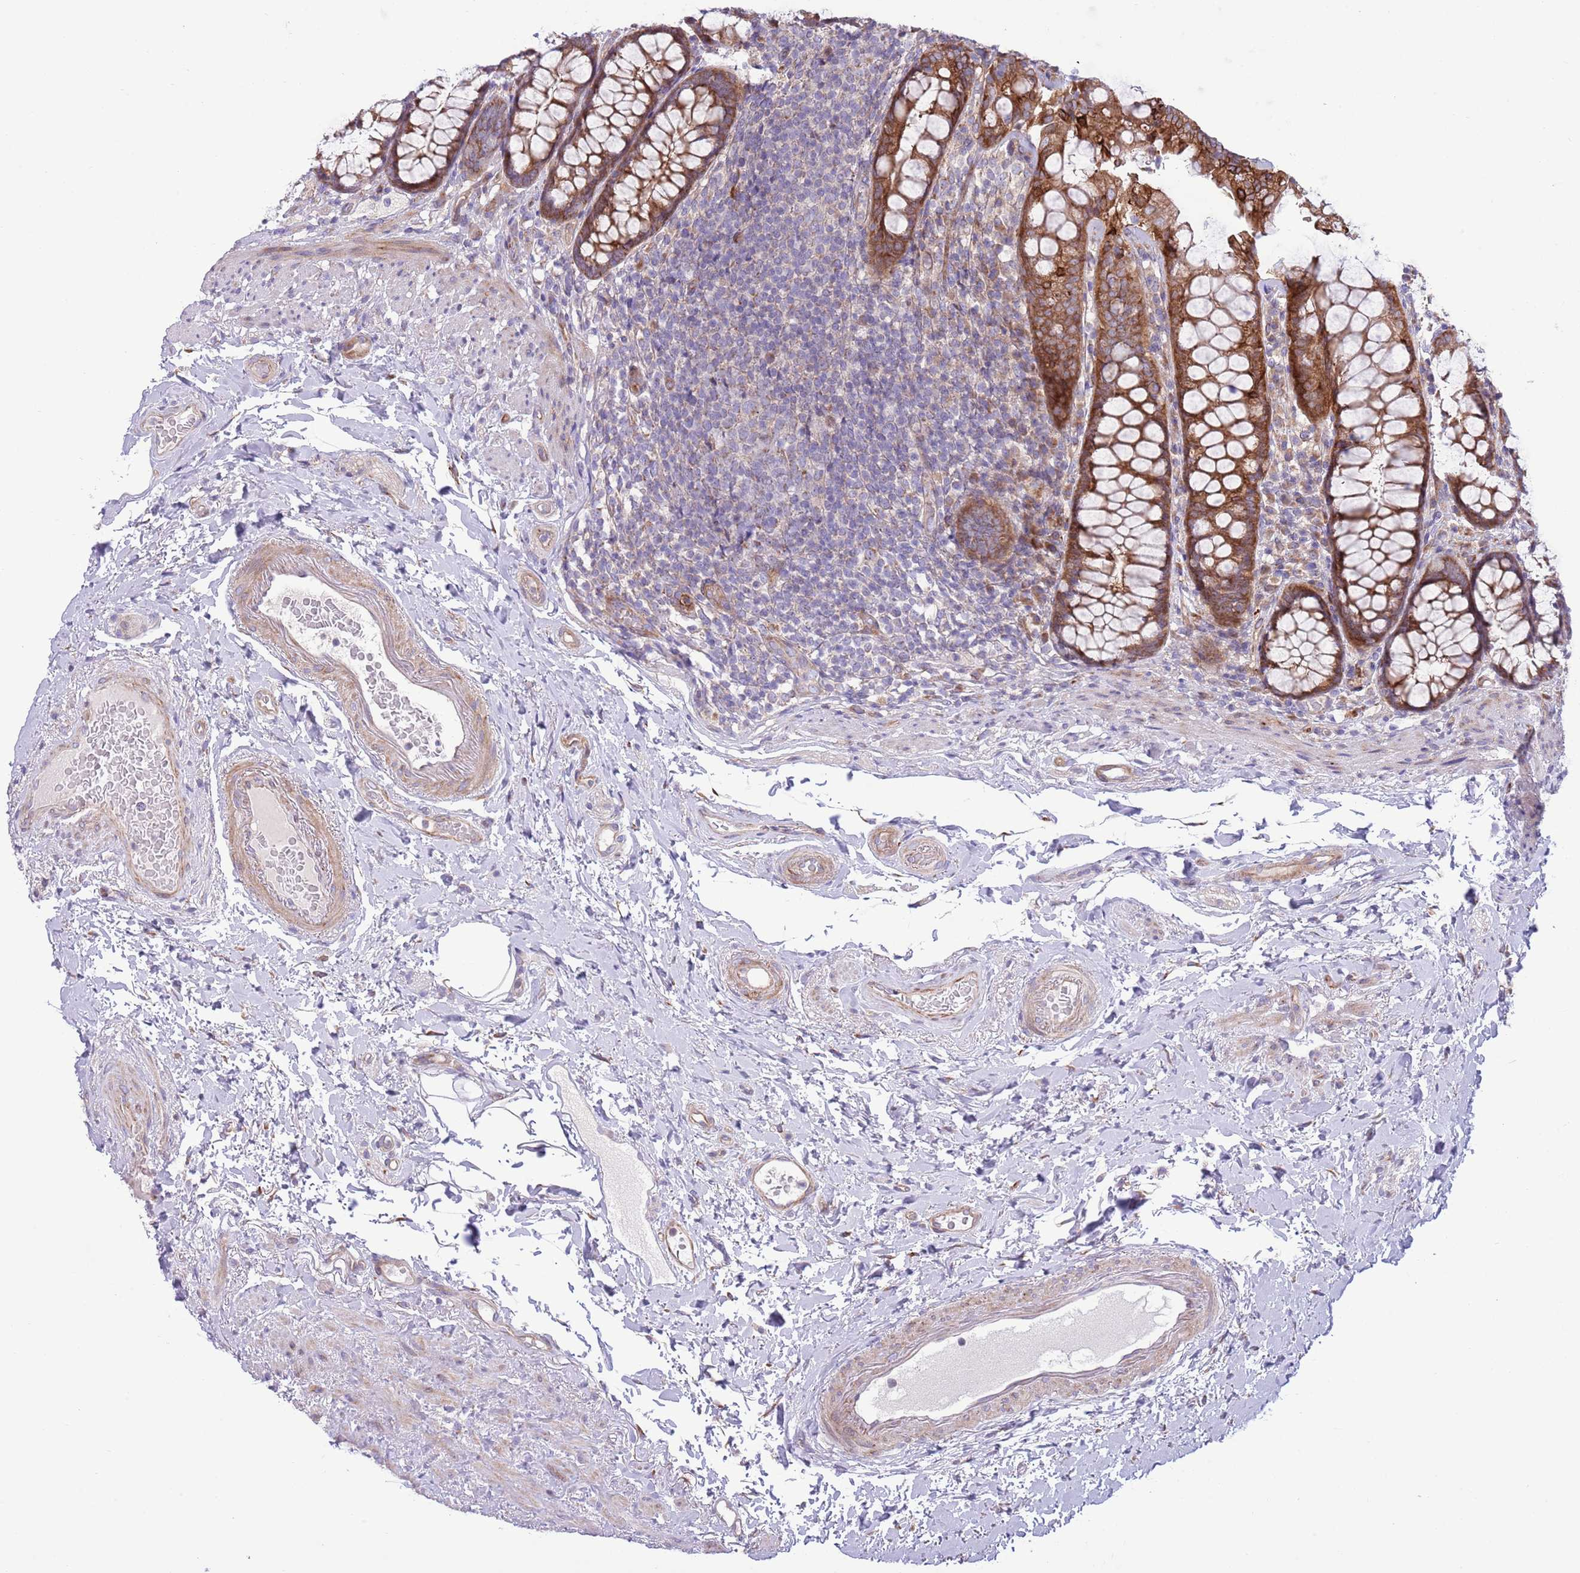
{"staining": {"intensity": "strong", "quantity": ">75%", "location": "cytoplasmic/membranous"}, "tissue": "rectum", "cell_type": "Glandular cells", "image_type": "normal", "snomed": [{"axis": "morphology", "description": "Normal tissue, NOS"}, {"axis": "topography", "description": "Rectum"}], "caption": "Rectum stained with DAB IHC reveals high levels of strong cytoplasmic/membranous staining in about >75% of glandular cells. The protein of interest is shown in brown color, while the nuclei are stained blue.", "gene": "TOMM5", "patient": {"sex": "male", "age": 83}}